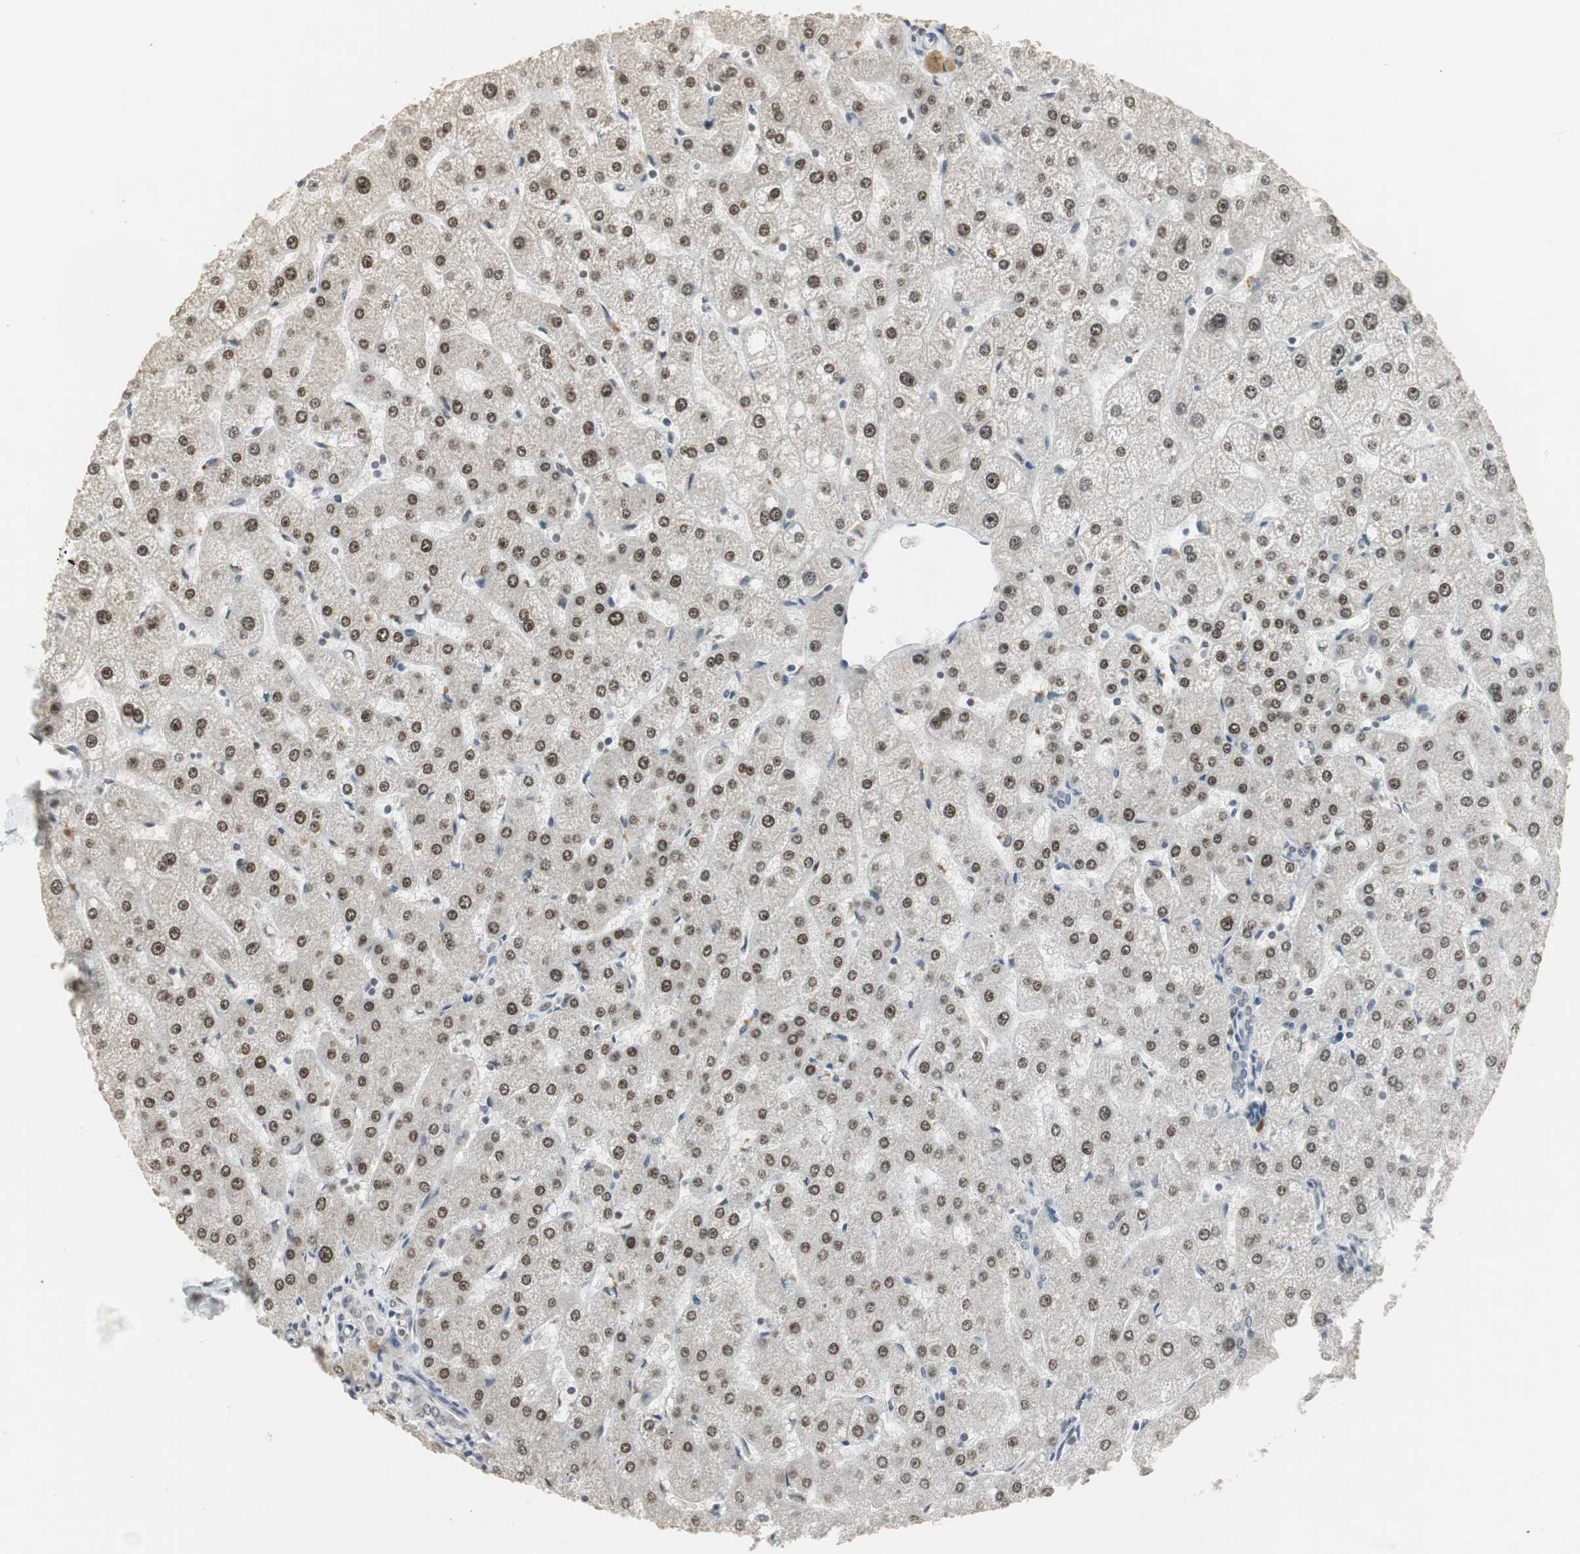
{"staining": {"intensity": "negative", "quantity": "none", "location": "none"}, "tissue": "liver", "cell_type": "Cholangiocytes", "image_type": "normal", "snomed": [{"axis": "morphology", "description": "Normal tissue, NOS"}, {"axis": "topography", "description": "Liver"}], "caption": "Immunohistochemistry of unremarkable liver reveals no positivity in cholangiocytes. (DAB (3,3'-diaminobenzidine) immunohistochemistry (IHC) with hematoxylin counter stain).", "gene": "ELOA", "patient": {"sex": "male", "age": 67}}